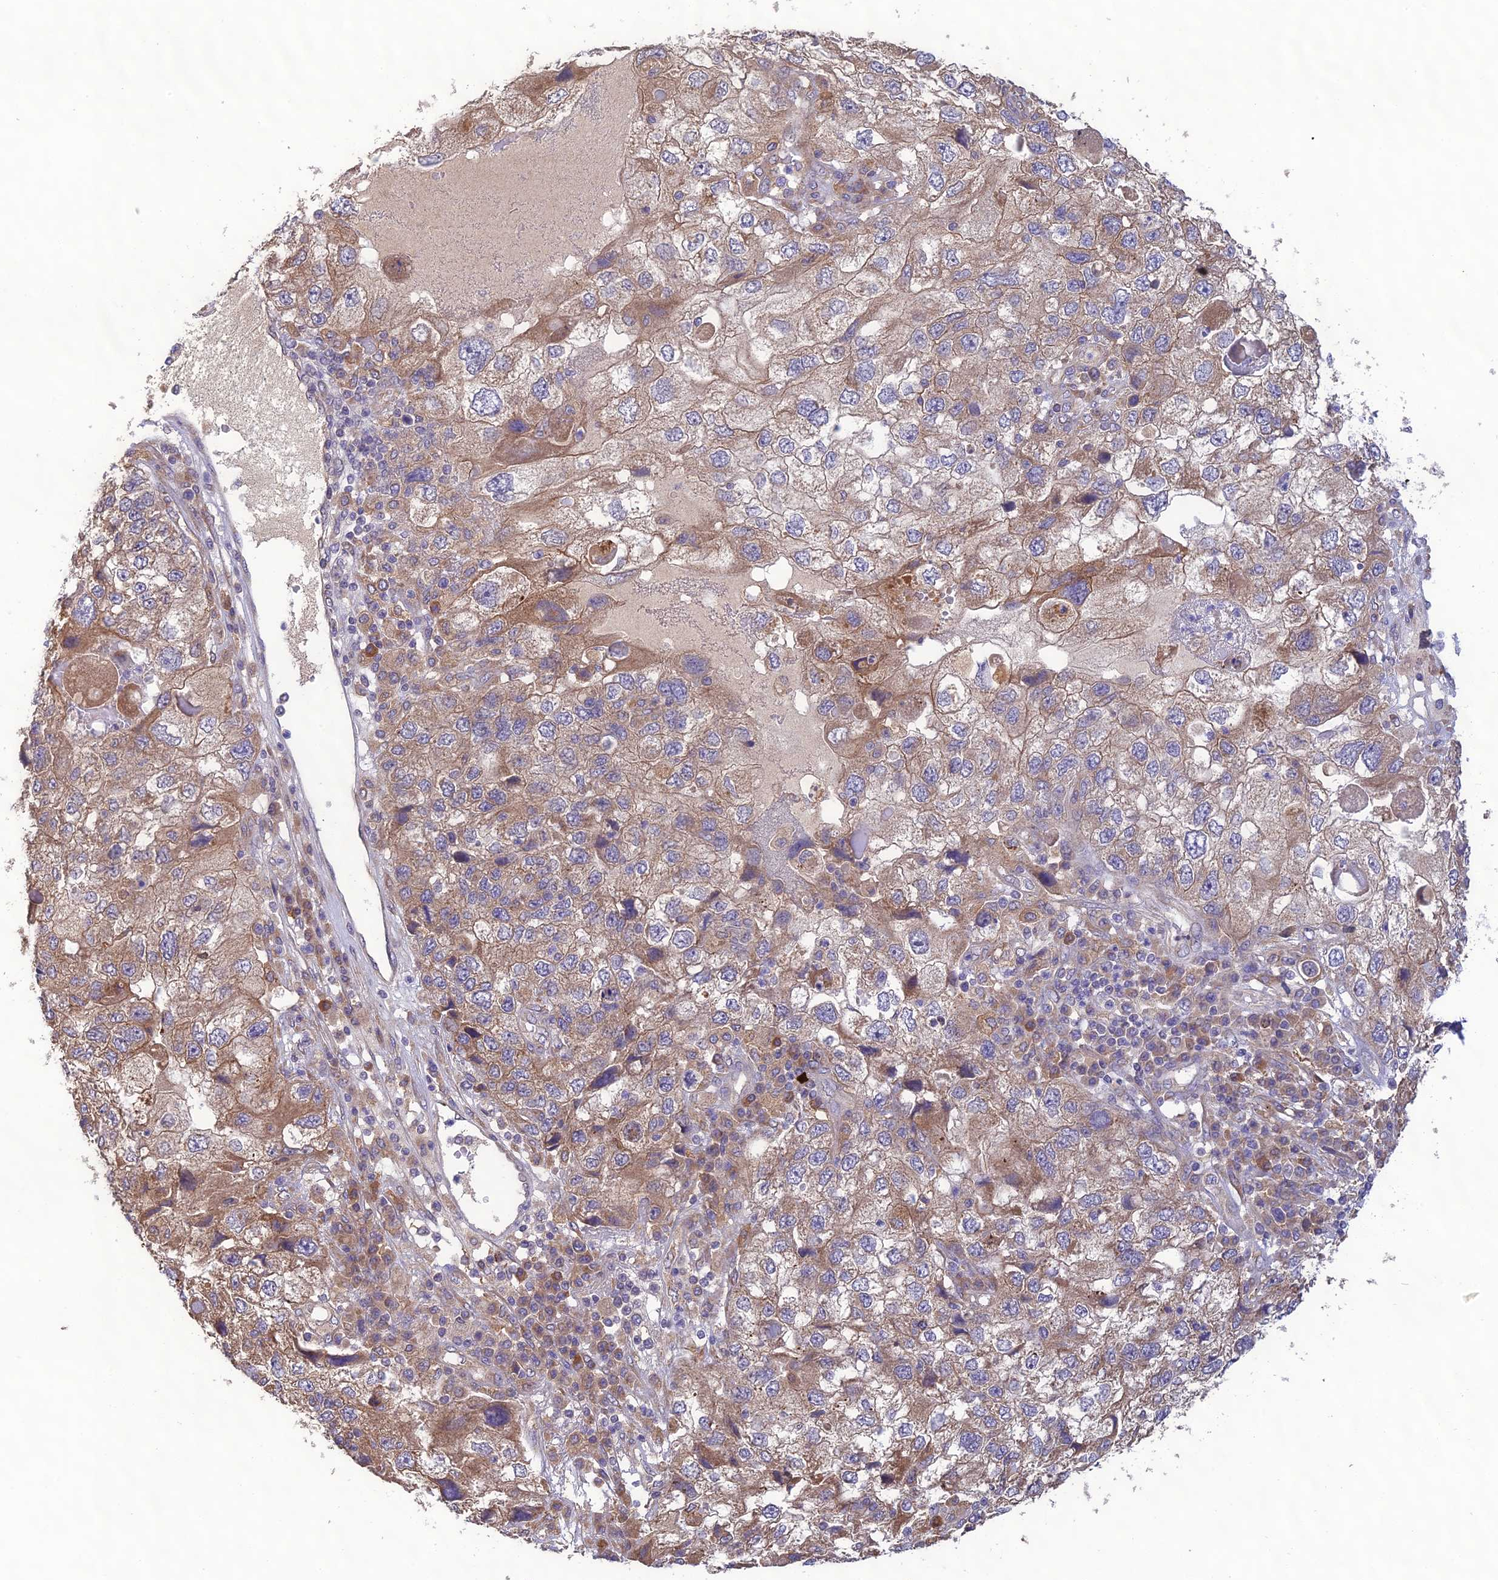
{"staining": {"intensity": "moderate", "quantity": ">75%", "location": "cytoplasmic/membranous"}, "tissue": "endometrial cancer", "cell_type": "Tumor cells", "image_type": "cancer", "snomed": [{"axis": "morphology", "description": "Adenocarcinoma, NOS"}, {"axis": "topography", "description": "Endometrium"}], "caption": "Immunohistochemical staining of endometrial cancer exhibits moderate cytoplasmic/membranous protein positivity in approximately >75% of tumor cells.", "gene": "MRNIP", "patient": {"sex": "female", "age": 49}}